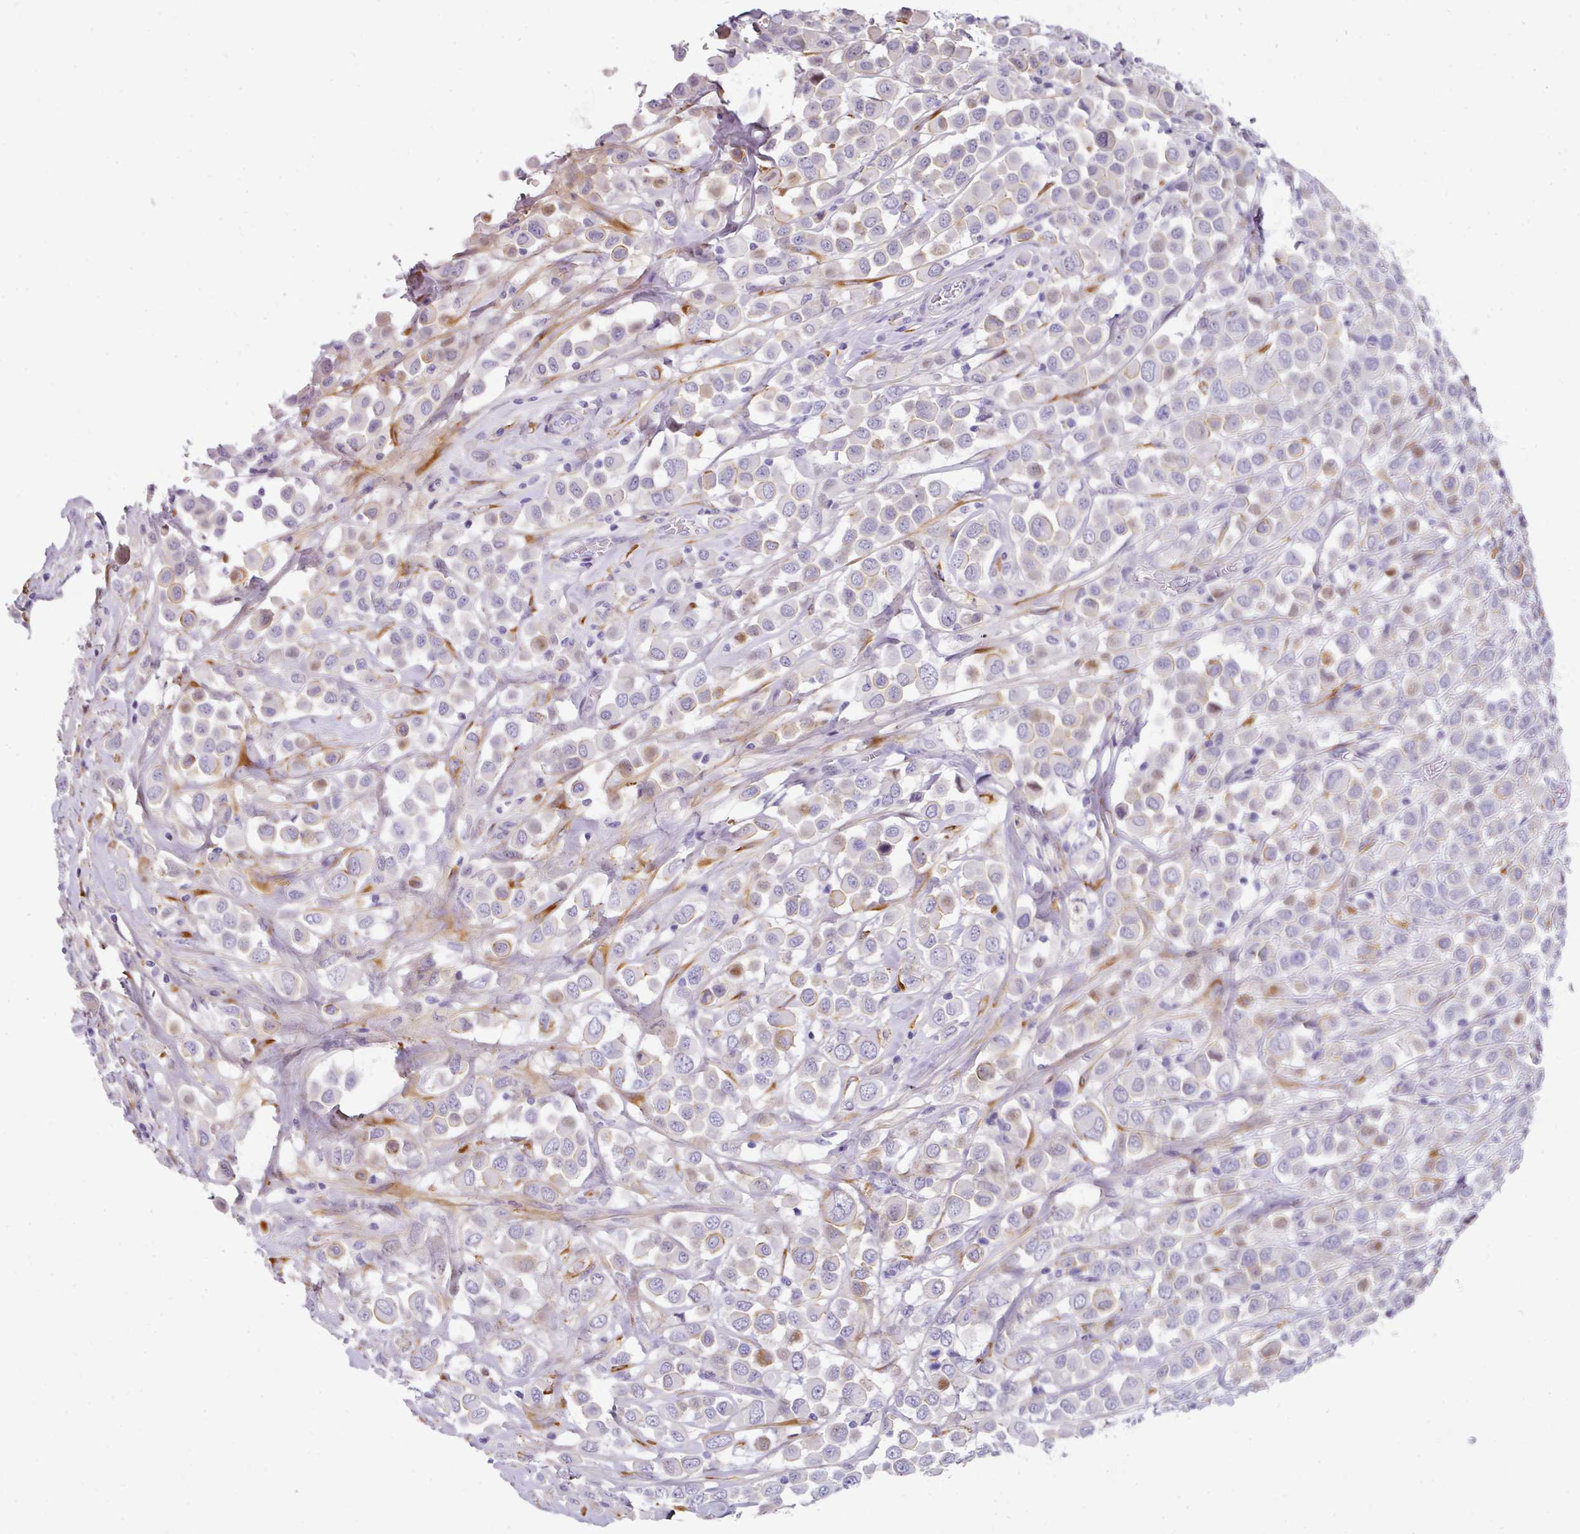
{"staining": {"intensity": "negative", "quantity": "none", "location": "none"}, "tissue": "breast cancer", "cell_type": "Tumor cells", "image_type": "cancer", "snomed": [{"axis": "morphology", "description": "Duct carcinoma"}, {"axis": "topography", "description": "Breast"}], "caption": "This is a image of immunohistochemistry staining of intraductal carcinoma (breast), which shows no staining in tumor cells. (DAB immunohistochemistry with hematoxylin counter stain).", "gene": "ANKRD29", "patient": {"sex": "female", "age": 61}}